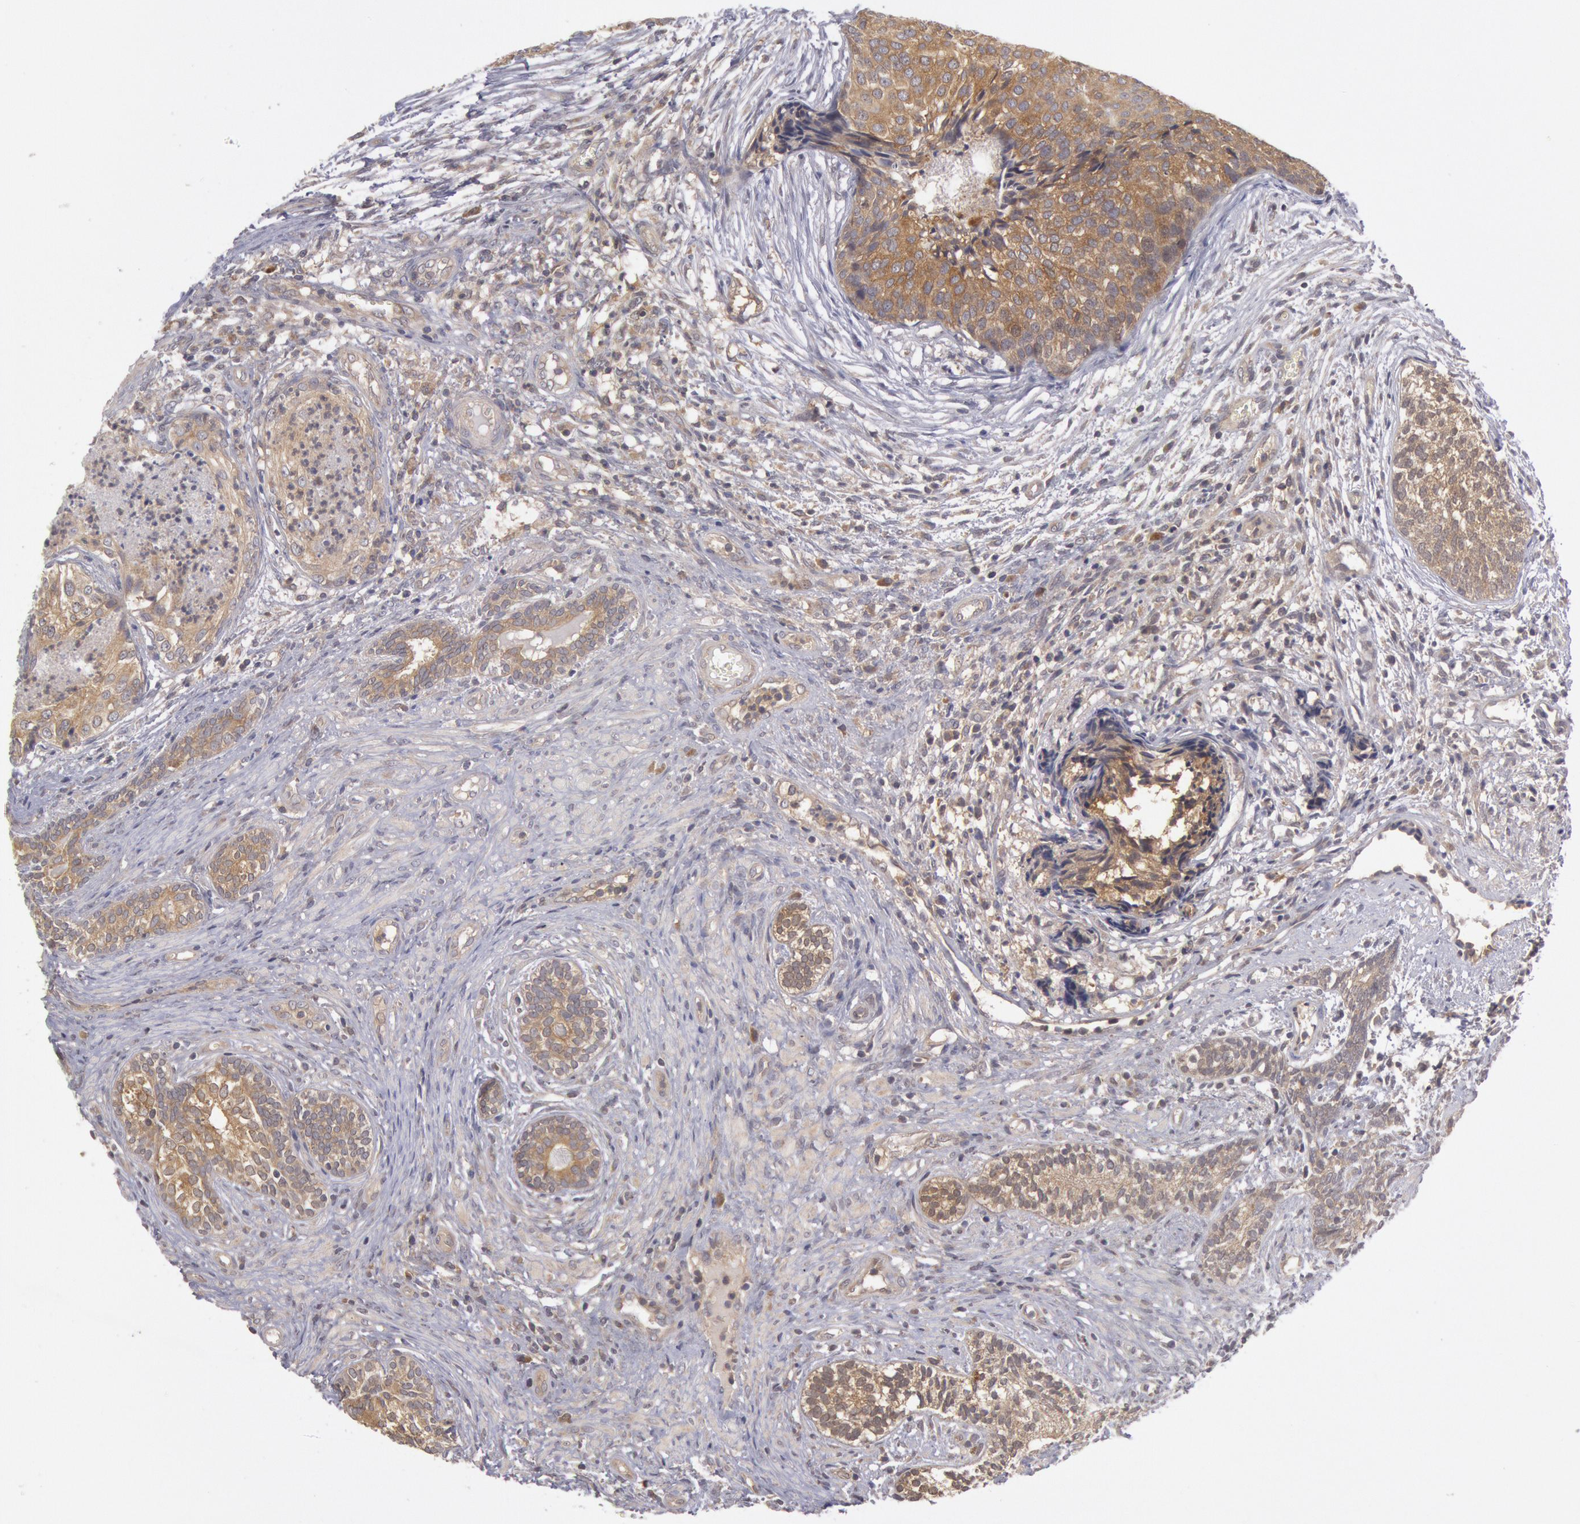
{"staining": {"intensity": "moderate", "quantity": ">75%", "location": "cytoplasmic/membranous"}, "tissue": "urothelial cancer", "cell_type": "Tumor cells", "image_type": "cancer", "snomed": [{"axis": "morphology", "description": "Urothelial carcinoma, Low grade"}, {"axis": "topography", "description": "Urinary bladder"}], "caption": "This micrograph displays urothelial carcinoma (low-grade) stained with immunohistochemistry to label a protein in brown. The cytoplasmic/membranous of tumor cells show moderate positivity for the protein. Nuclei are counter-stained blue.", "gene": "BRAF", "patient": {"sex": "male", "age": 84}}